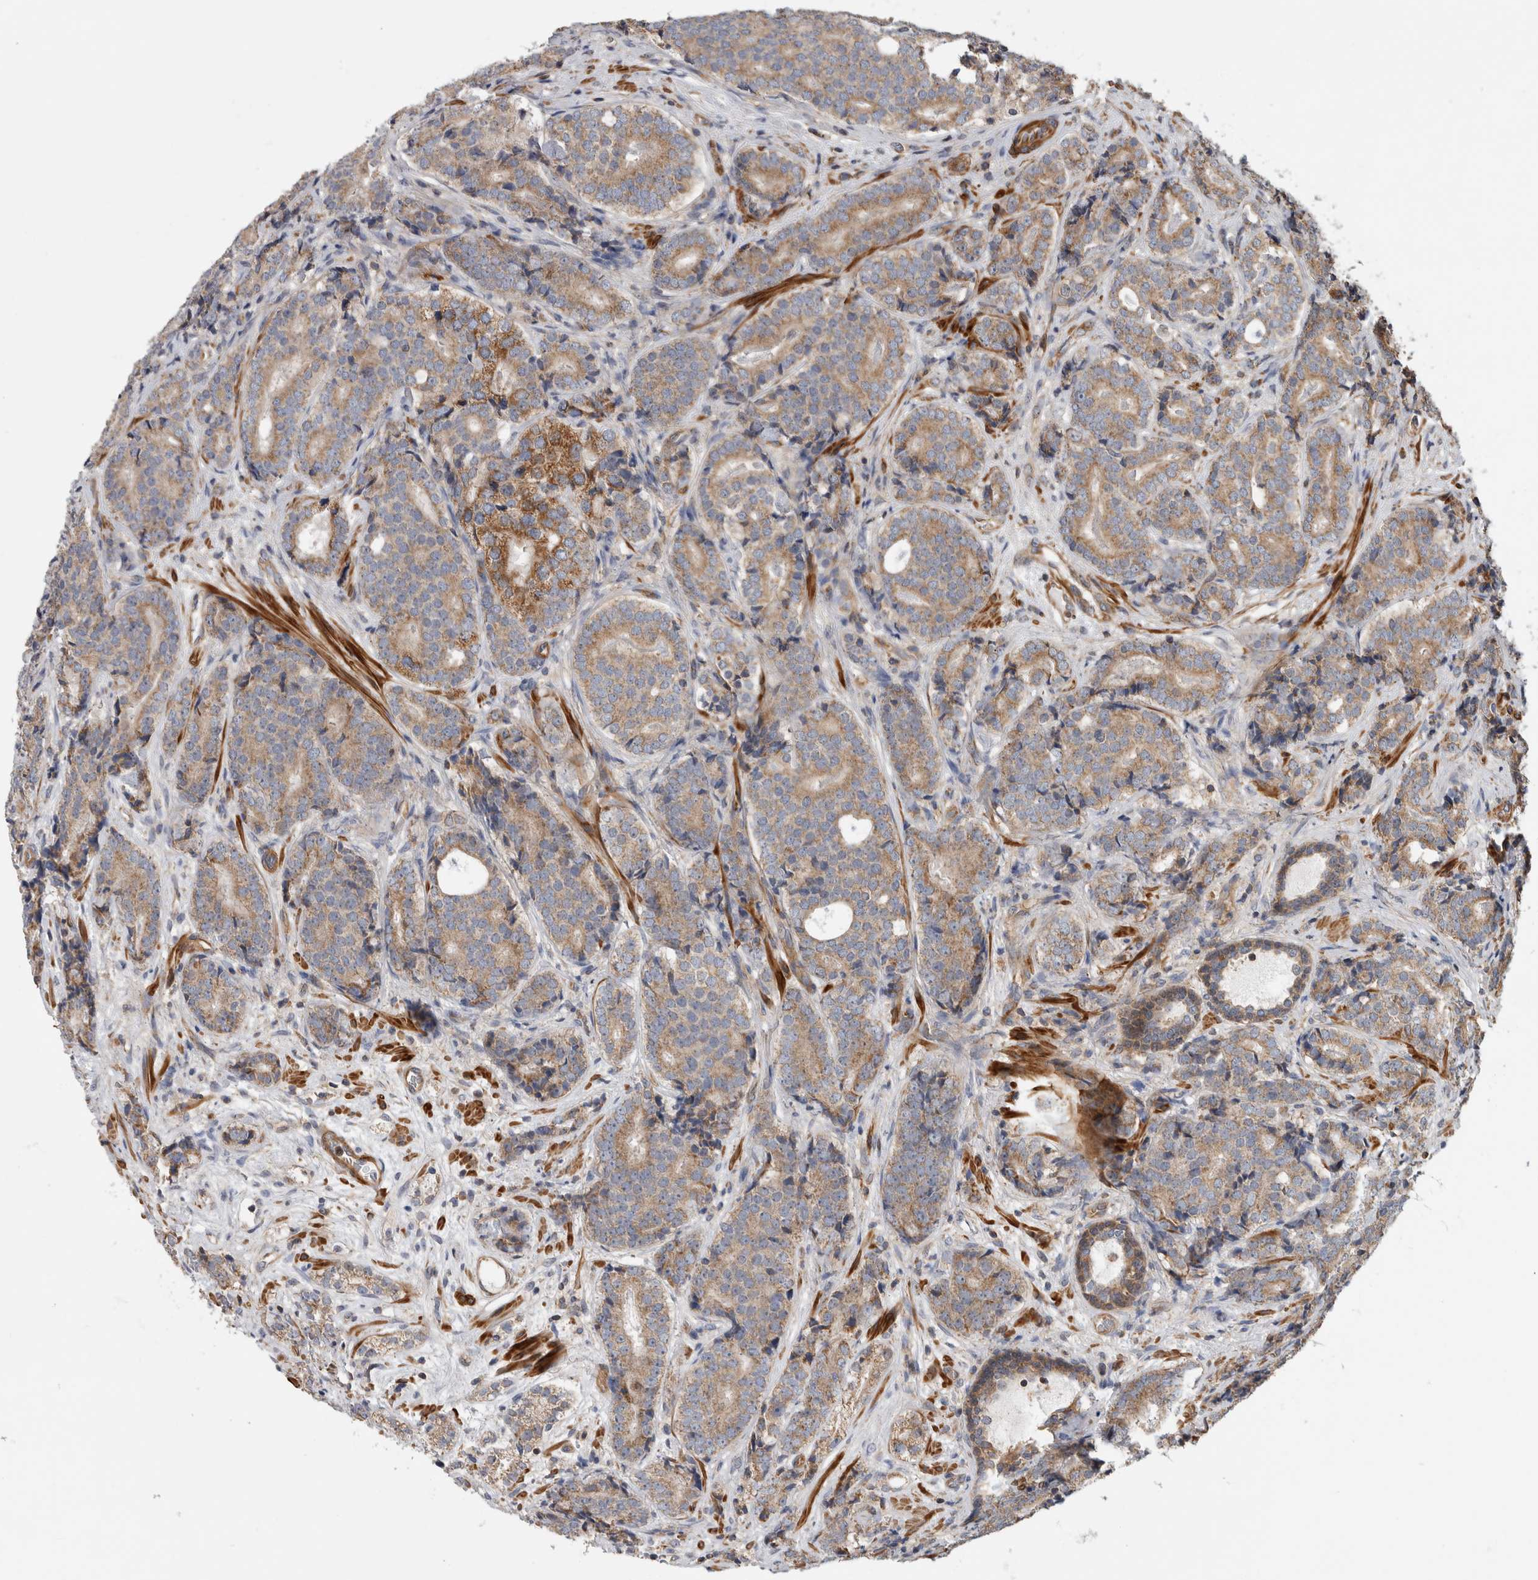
{"staining": {"intensity": "weak", "quantity": ">75%", "location": "cytoplasmic/membranous"}, "tissue": "prostate cancer", "cell_type": "Tumor cells", "image_type": "cancer", "snomed": [{"axis": "morphology", "description": "Adenocarcinoma, High grade"}, {"axis": "topography", "description": "Prostate"}], "caption": "Protein expression analysis of human prostate cancer (high-grade adenocarcinoma) reveals weak cytoplasmic/membranous expression in about >75% of tumor cells.", "gene": "SFXN2", "patient": {"sex": "male", "age": 56}}